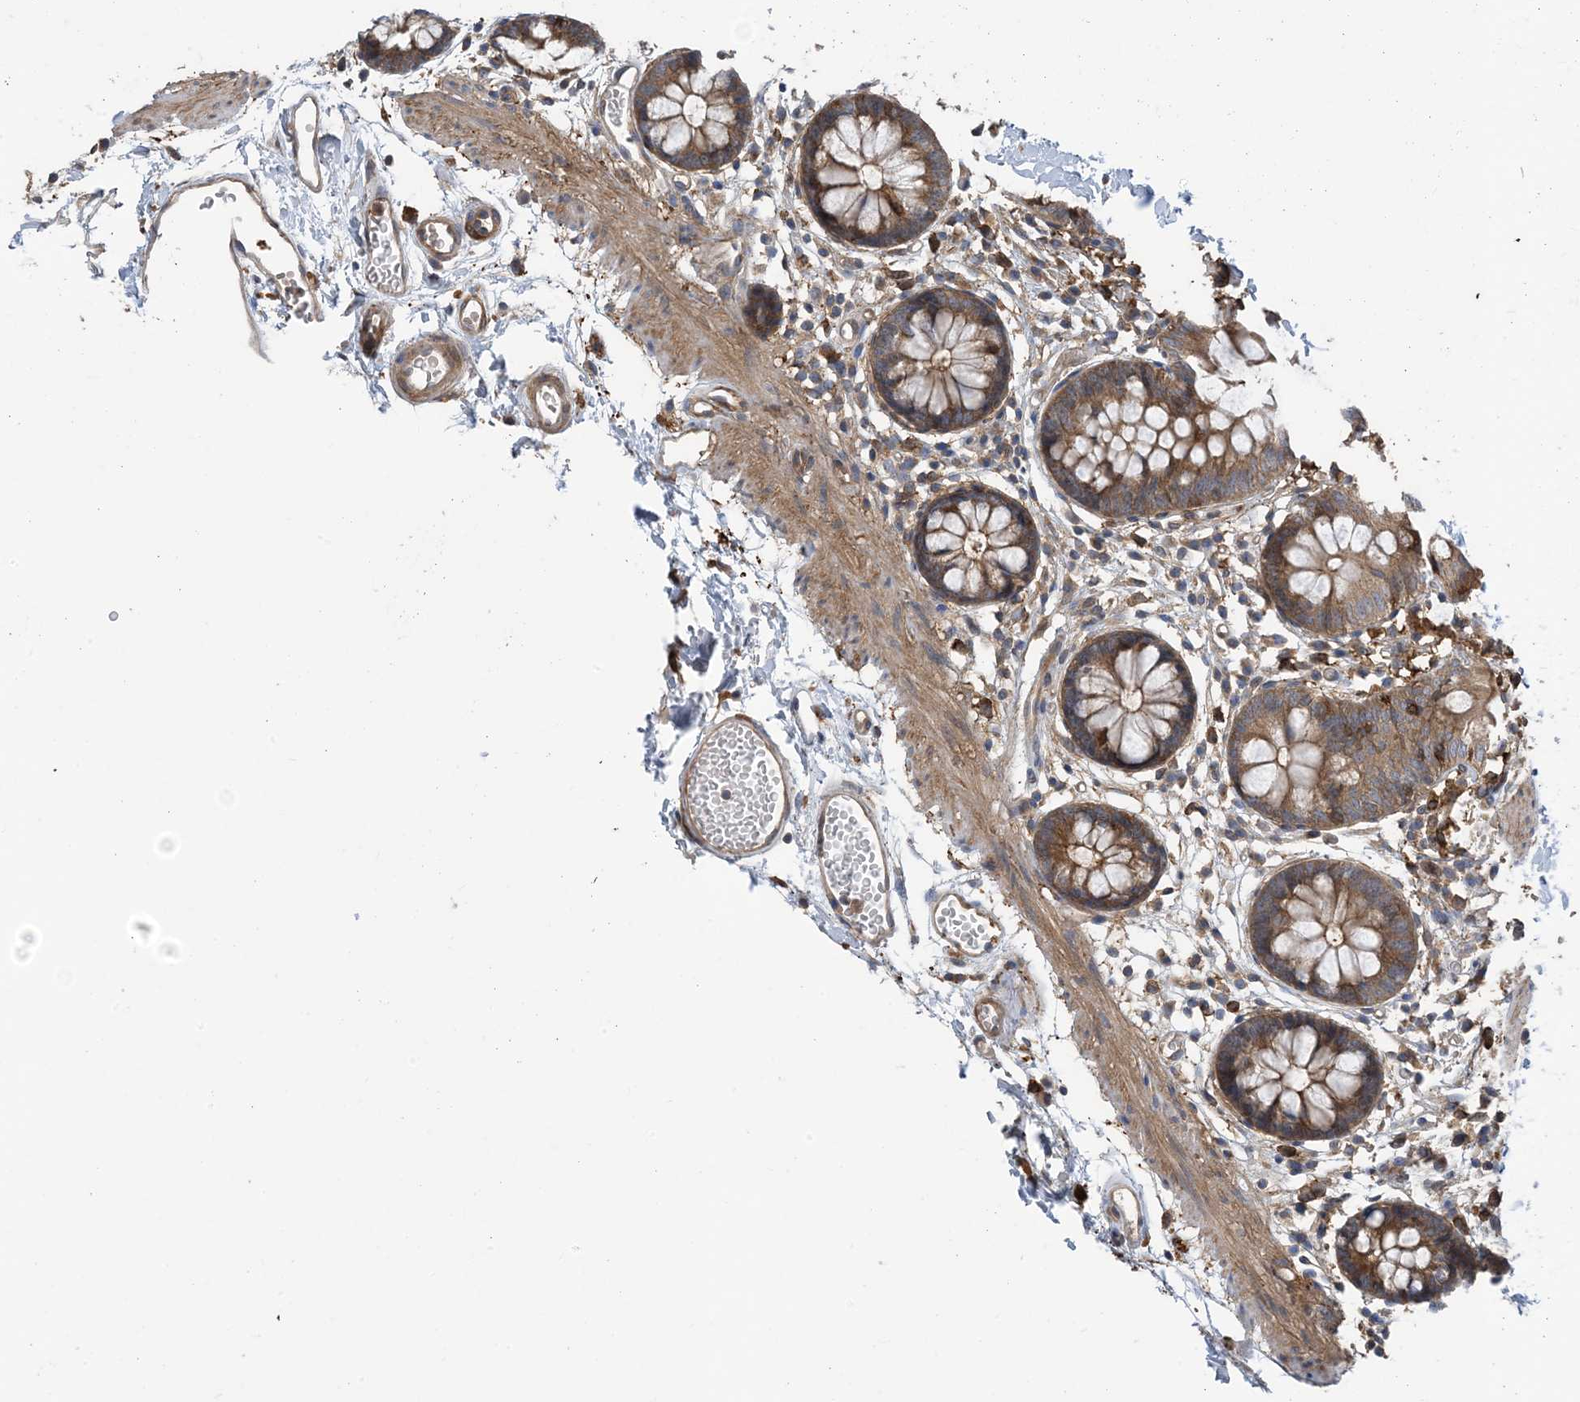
{"staining": {"intensity": "moderate", "quantity": ">75%", "location": "cytoplasmic/membranous"}, "tissue": "colon", "cell_type": "Endothelial cells", "image_type": "normal", "snomed": [{"axis": "morphology", "description": "Normal tissue, NOS"}, {"axis": "topography", "description": "Colon"}], "caption": "DAB (3,3'-diaminobenzidine) immunohistochemical staining of unremarkable human colon shows moderate cytoplasmic/membranous protein positivity in approximately >75% of endothelial cells. The staining was performed using DAB (3,3'-diaminobenzidine) to visualize the protein expression in brown, while the nuclei were stained in blue with hematoxylin (Magnification: 20x).", "gene": "HS1BP3", "patient": {"sex": "male", "age": 56}}